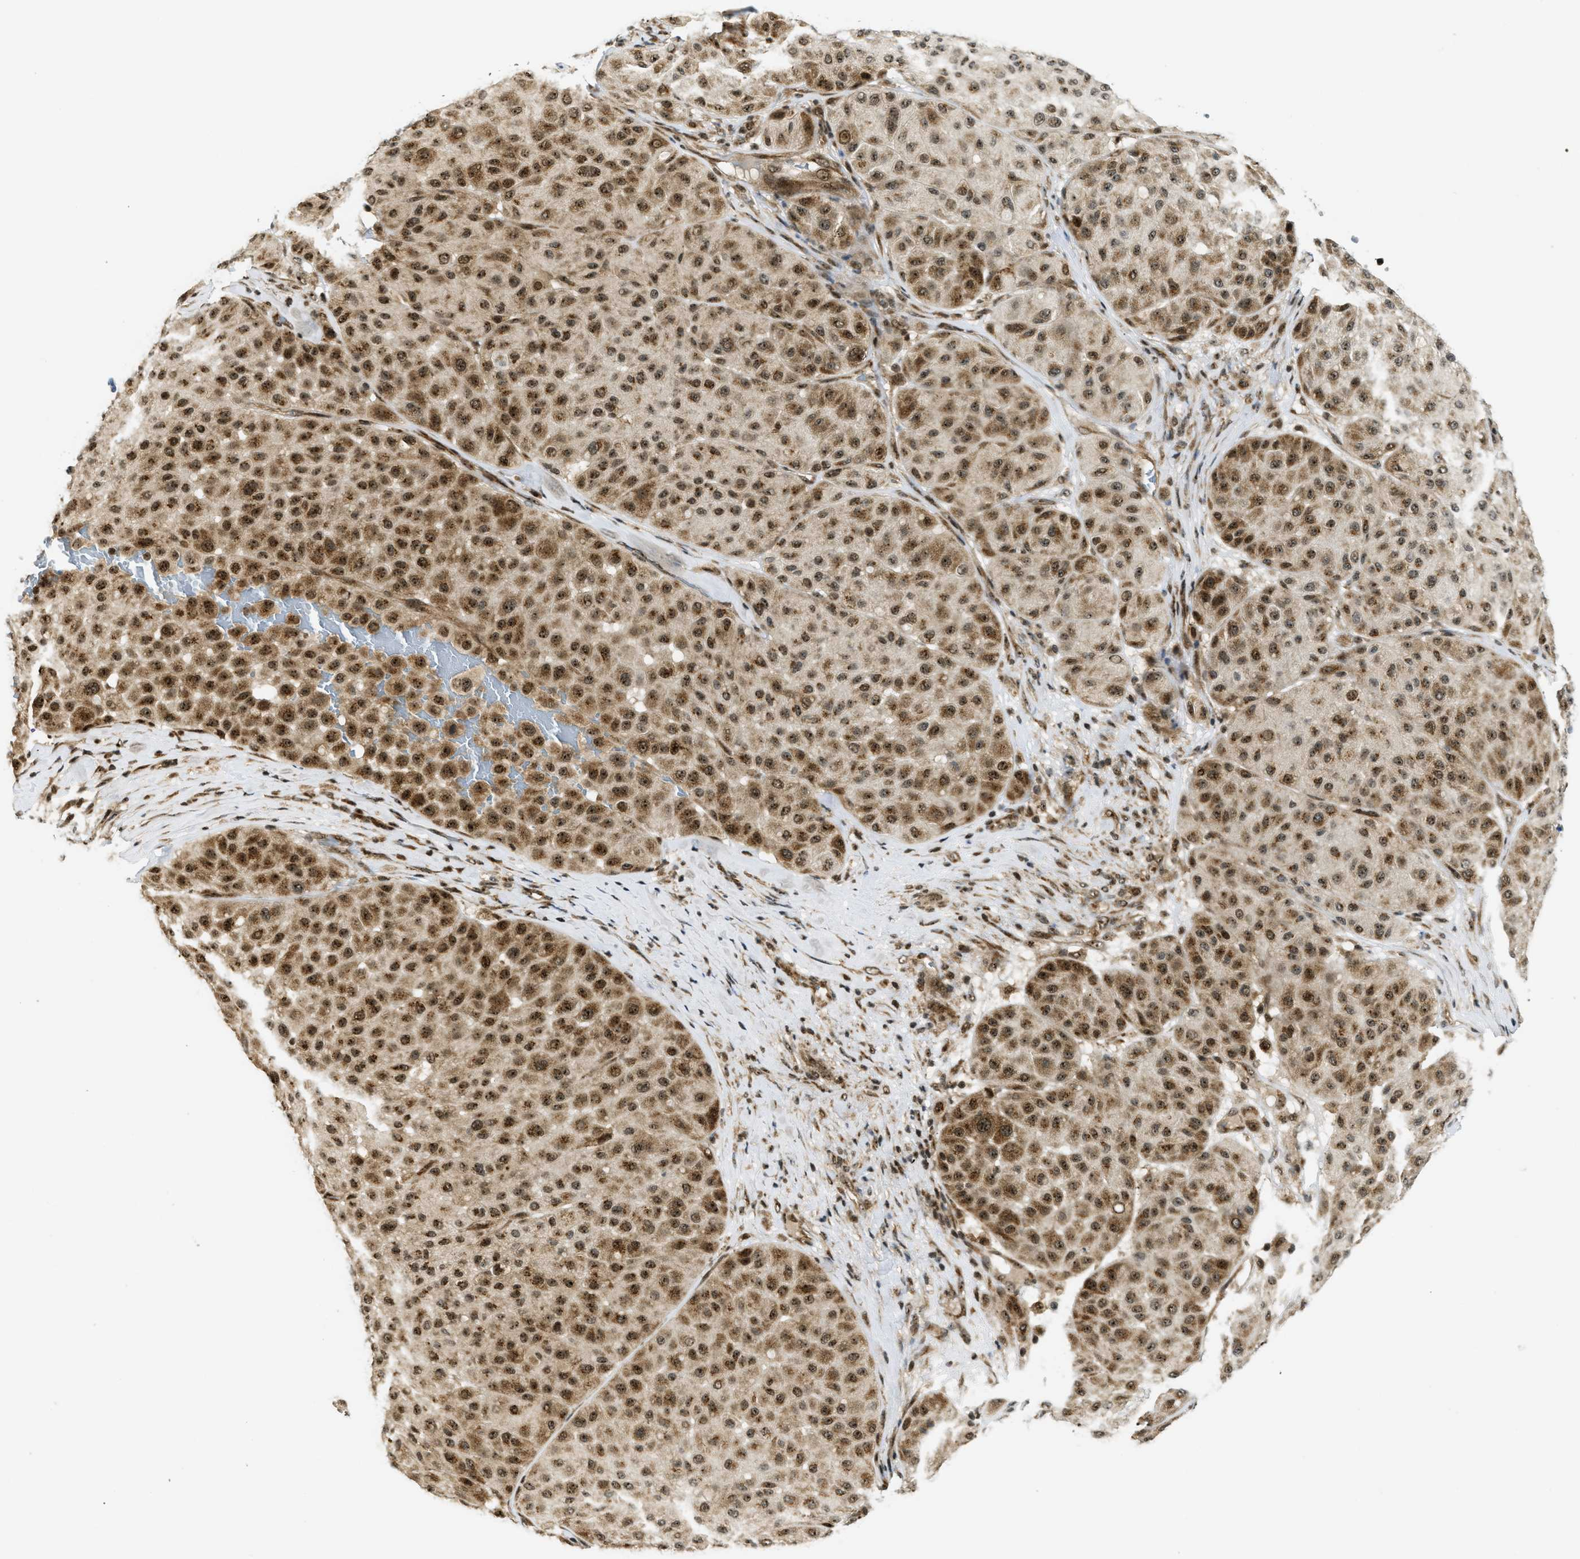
{"staining": {"intensity": "moderate", "quantity": ">75%", "location": "cytoplasmic/membranous,nuclear"}, "tissue": "melanoma", "cell_type": "Tumor cells", "image_type": "cancer", "snomed": [{"axis": "morphology", "description": "Normal tissue, NOS"}, {"axis": "morphology", "description": "Malignant melanoma, Metastatic site"}, {"axis": "topography", "description": "Skin"}], "caption": "High-power microscopy captured an immunohistochemistry photomicrograph of melanoma, revealing moderate cytoplasmic/membranous and nuclear expression in about >75% of tumor cells.", "gene": "TACC1", "patient": {"sex": "male", "age": 41}}